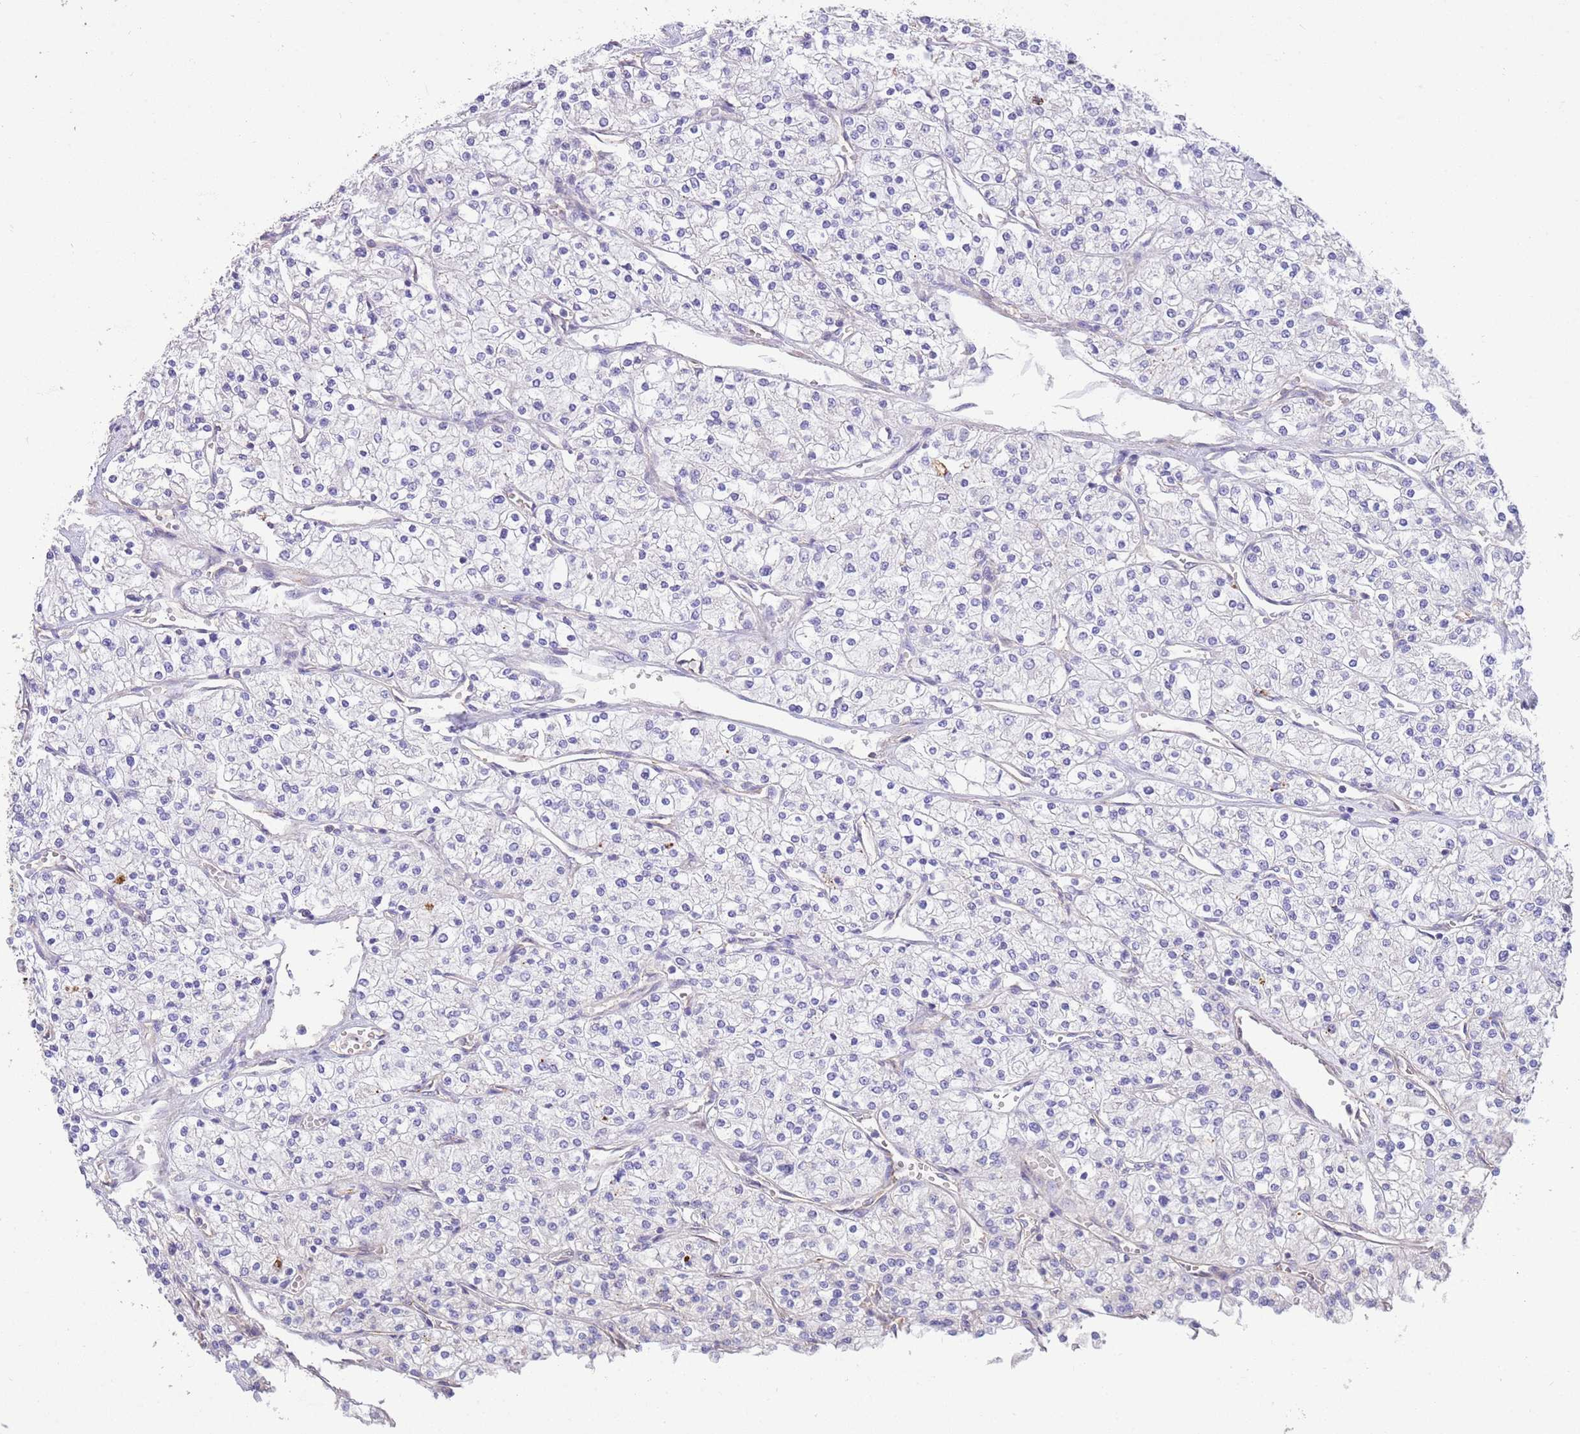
{"staining": {"intensity": "negative", "quantity": "none", "location": "none"}, "tissue": "renal cancer", "cell_type": "Tumor cells", "image_type": "cancer", "snomed": [{"axis": "morphology", "description": "Adenocarcinoma, NOS"}, {"axis": "topography", "description": "Kidney"}], "caption": "Renal cancer (adenocarcinoma) stained for a protein using immunohistochemistry (IHC) reveals no expression tumor cells.", "gene": "SFTPA1", "patient": {"sex": "male", "age": 80}}